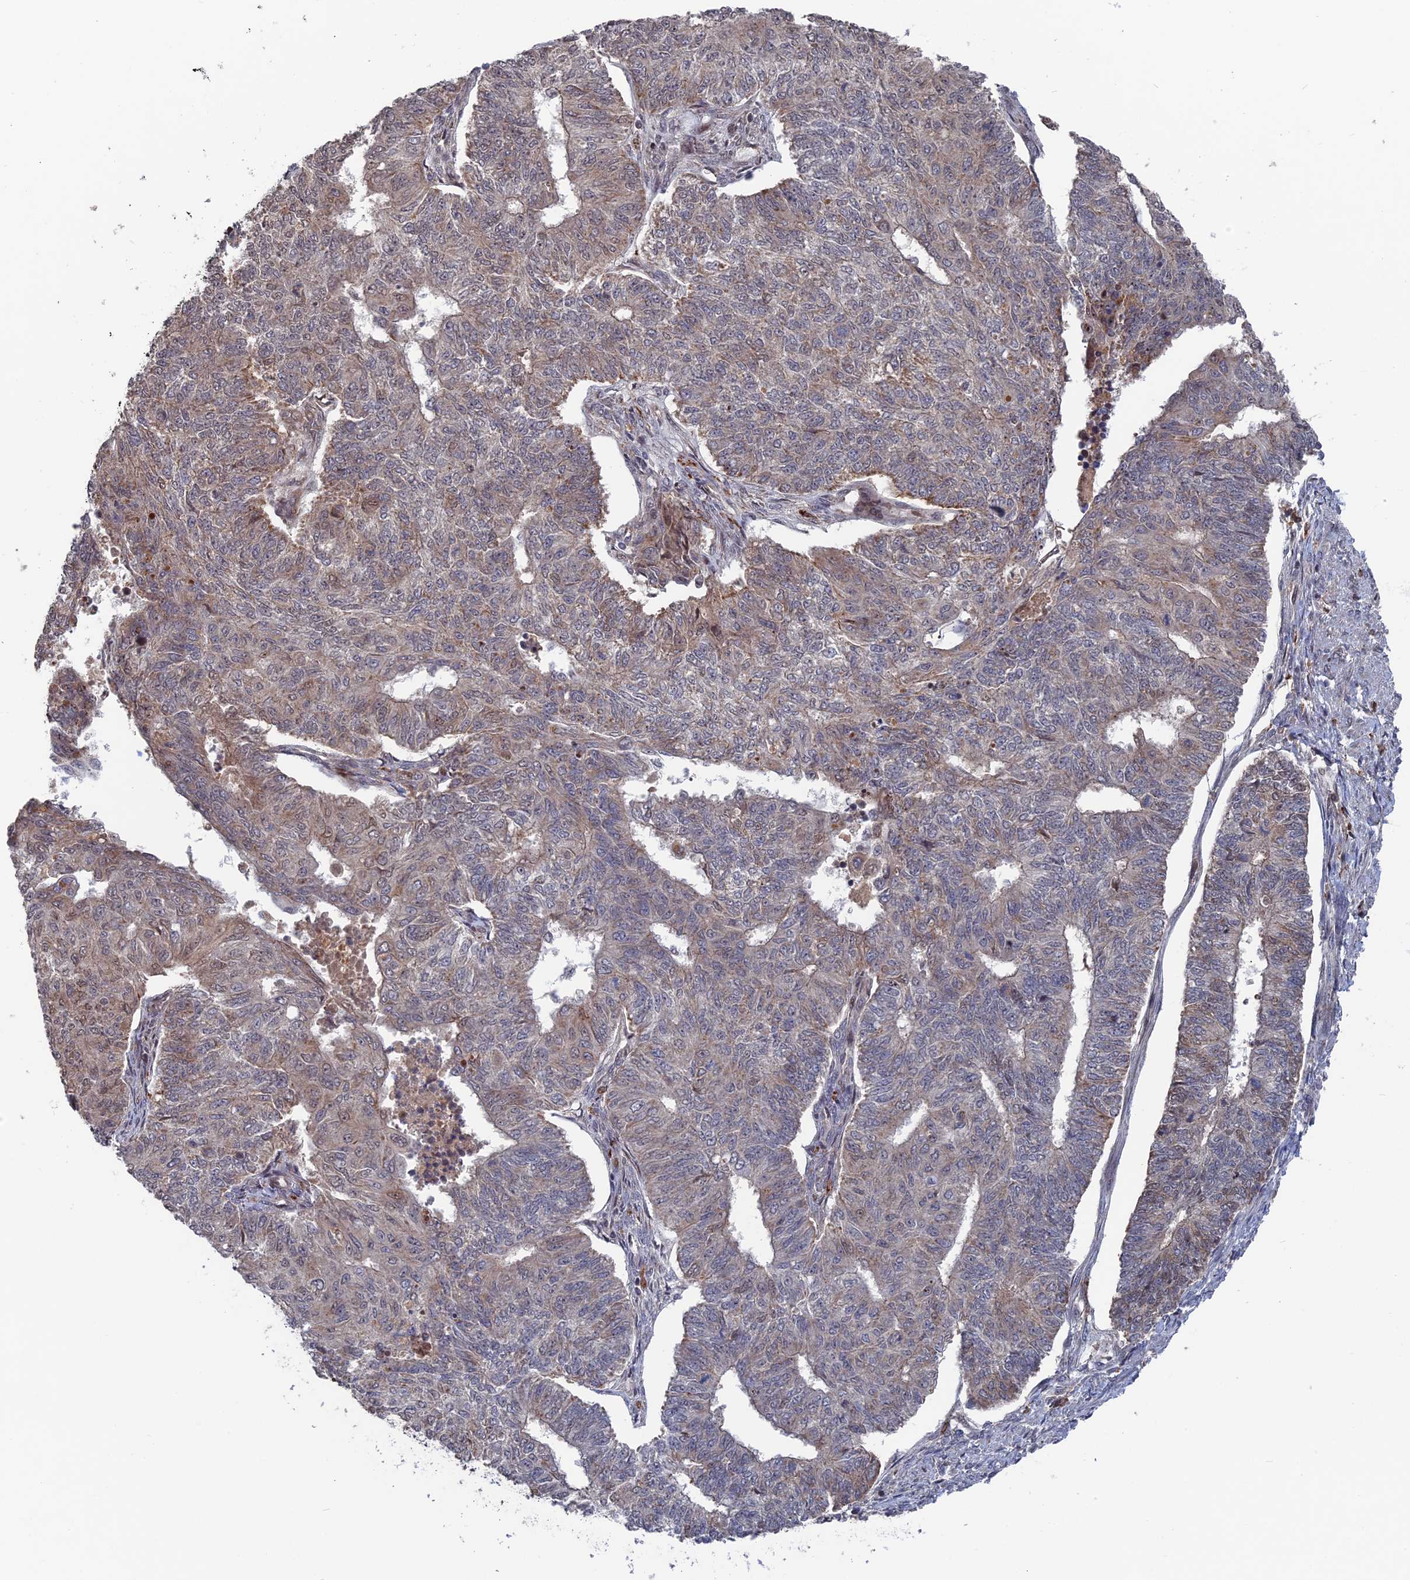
{"staining": {"intensity": "weak", "quantity": "<25%", "location": "cytoplasmic/membranous"}, "tissue": "endometrial cancer", "cell_type": "Tumor cells", "image_type": "cancer", "snomed": [{"axis": "morphology", "description": "Adenocarcinoma, NOS"}, {"axis": "topography", "description": "Endometrium"}], "caption": "Endometrial adenocarcinoma was stained to show a protein in brown. There is no significant positivity in tumor cells. The staining was performed using DAB to visualize the protein expression in brown, while the nuclei were stained in blue with hematoxylin (Magnification: 20x).", "gene": "PLA2G15", "patient": {"sex": "female", "age": 32}}